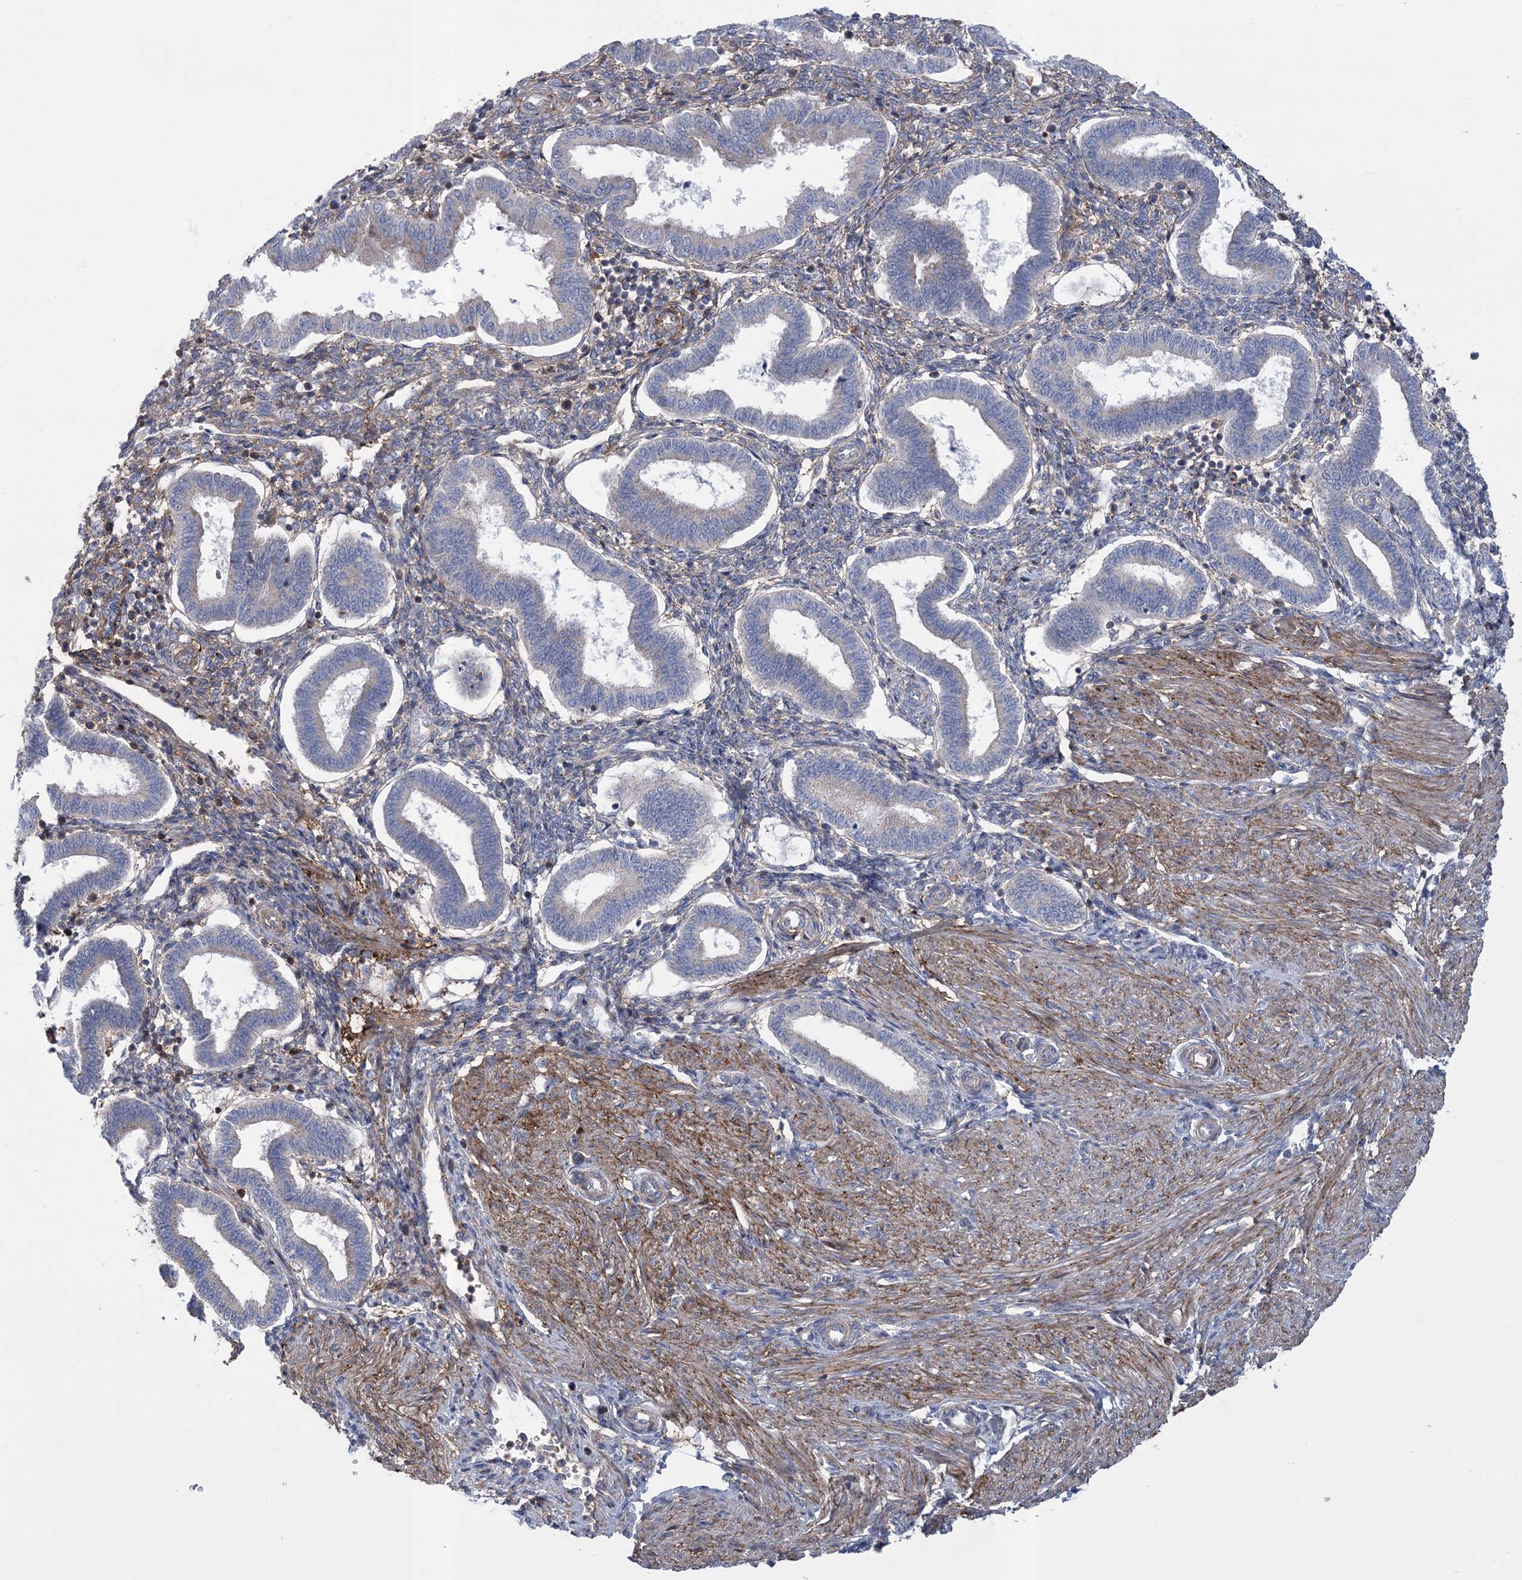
{"staining": {"intensity": "moderate", "quantity": "<25%", "location": "cytoplasmic/membranous"}, "tissue": "endometrium", "cell_type": "Cells in endometrial stroma", "image_type": "normal", "snomed": [{"axis": "morphology", "description": "Normal tissue, NOS"}, {"axis": "topography", "description": "Endometrium"}], "caption": "Immunohistochemistry (IHC) (DAB) staining of benign human endometrium demonstrates moderate cytoplasmic/membranous protein positivity in approximately <25% of cells in endometrial stroma.", "gene": "ARSJ", "patient": {"sex": "female", "age": 24}}